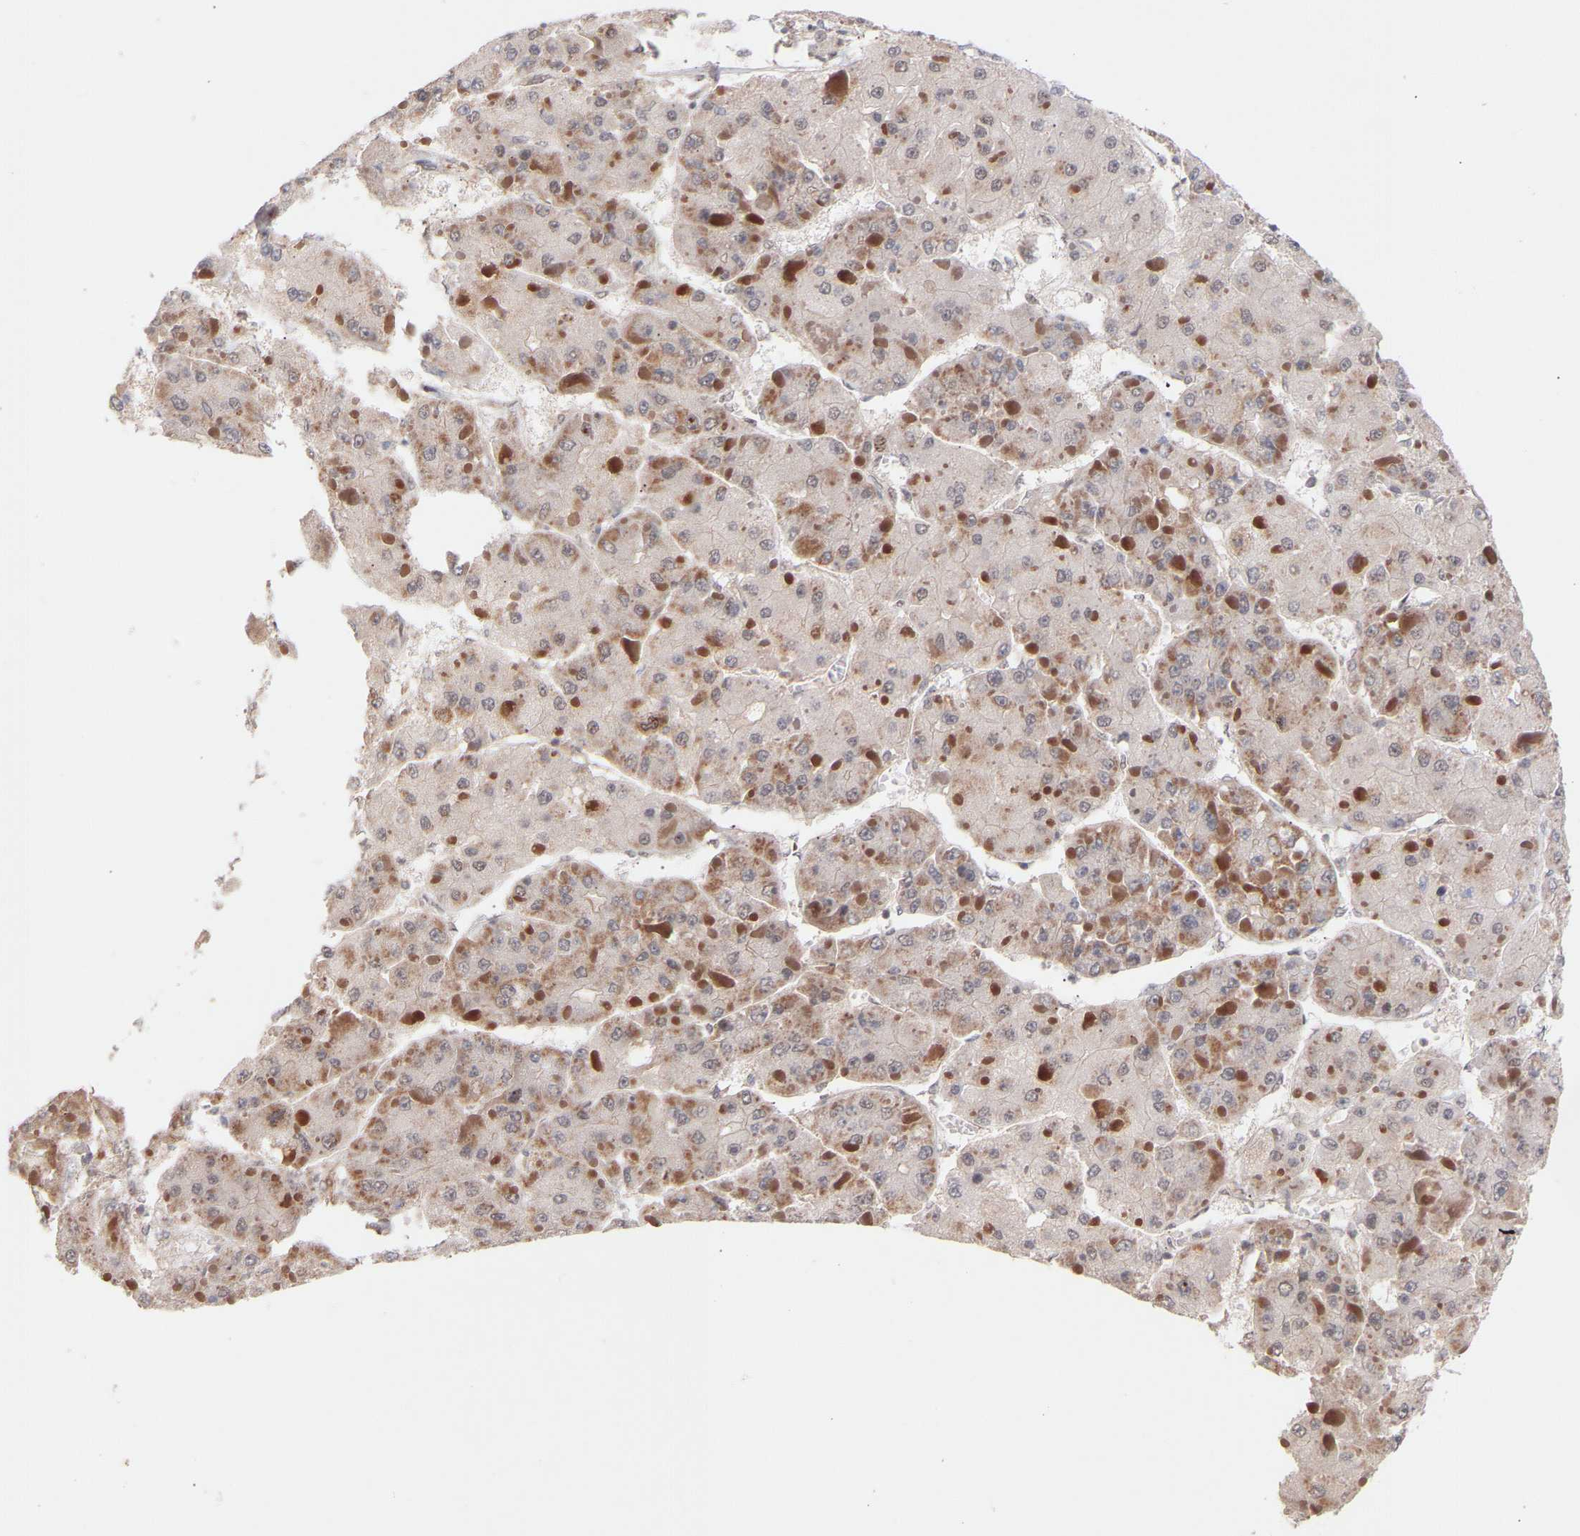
{"staining": {"intensity": "weak", "quantity": "<25%", "location": "cytoplasmic/membranous"}, "tissue": "liver cancer", "cell_type": "Tumor cells", "image_type": "cancer", "snomed": [{"axis": "morphology", "description": "Carcinoma, Hepatocellular, NOS"}, {"axis": "topography", "description": "Liver"}], "caption": "There is no significant staining in tumor cells of liver hepatocellular carcinoma.", "gene": "PDLIM5", "patient": {"sex": "female", "age": 73}}